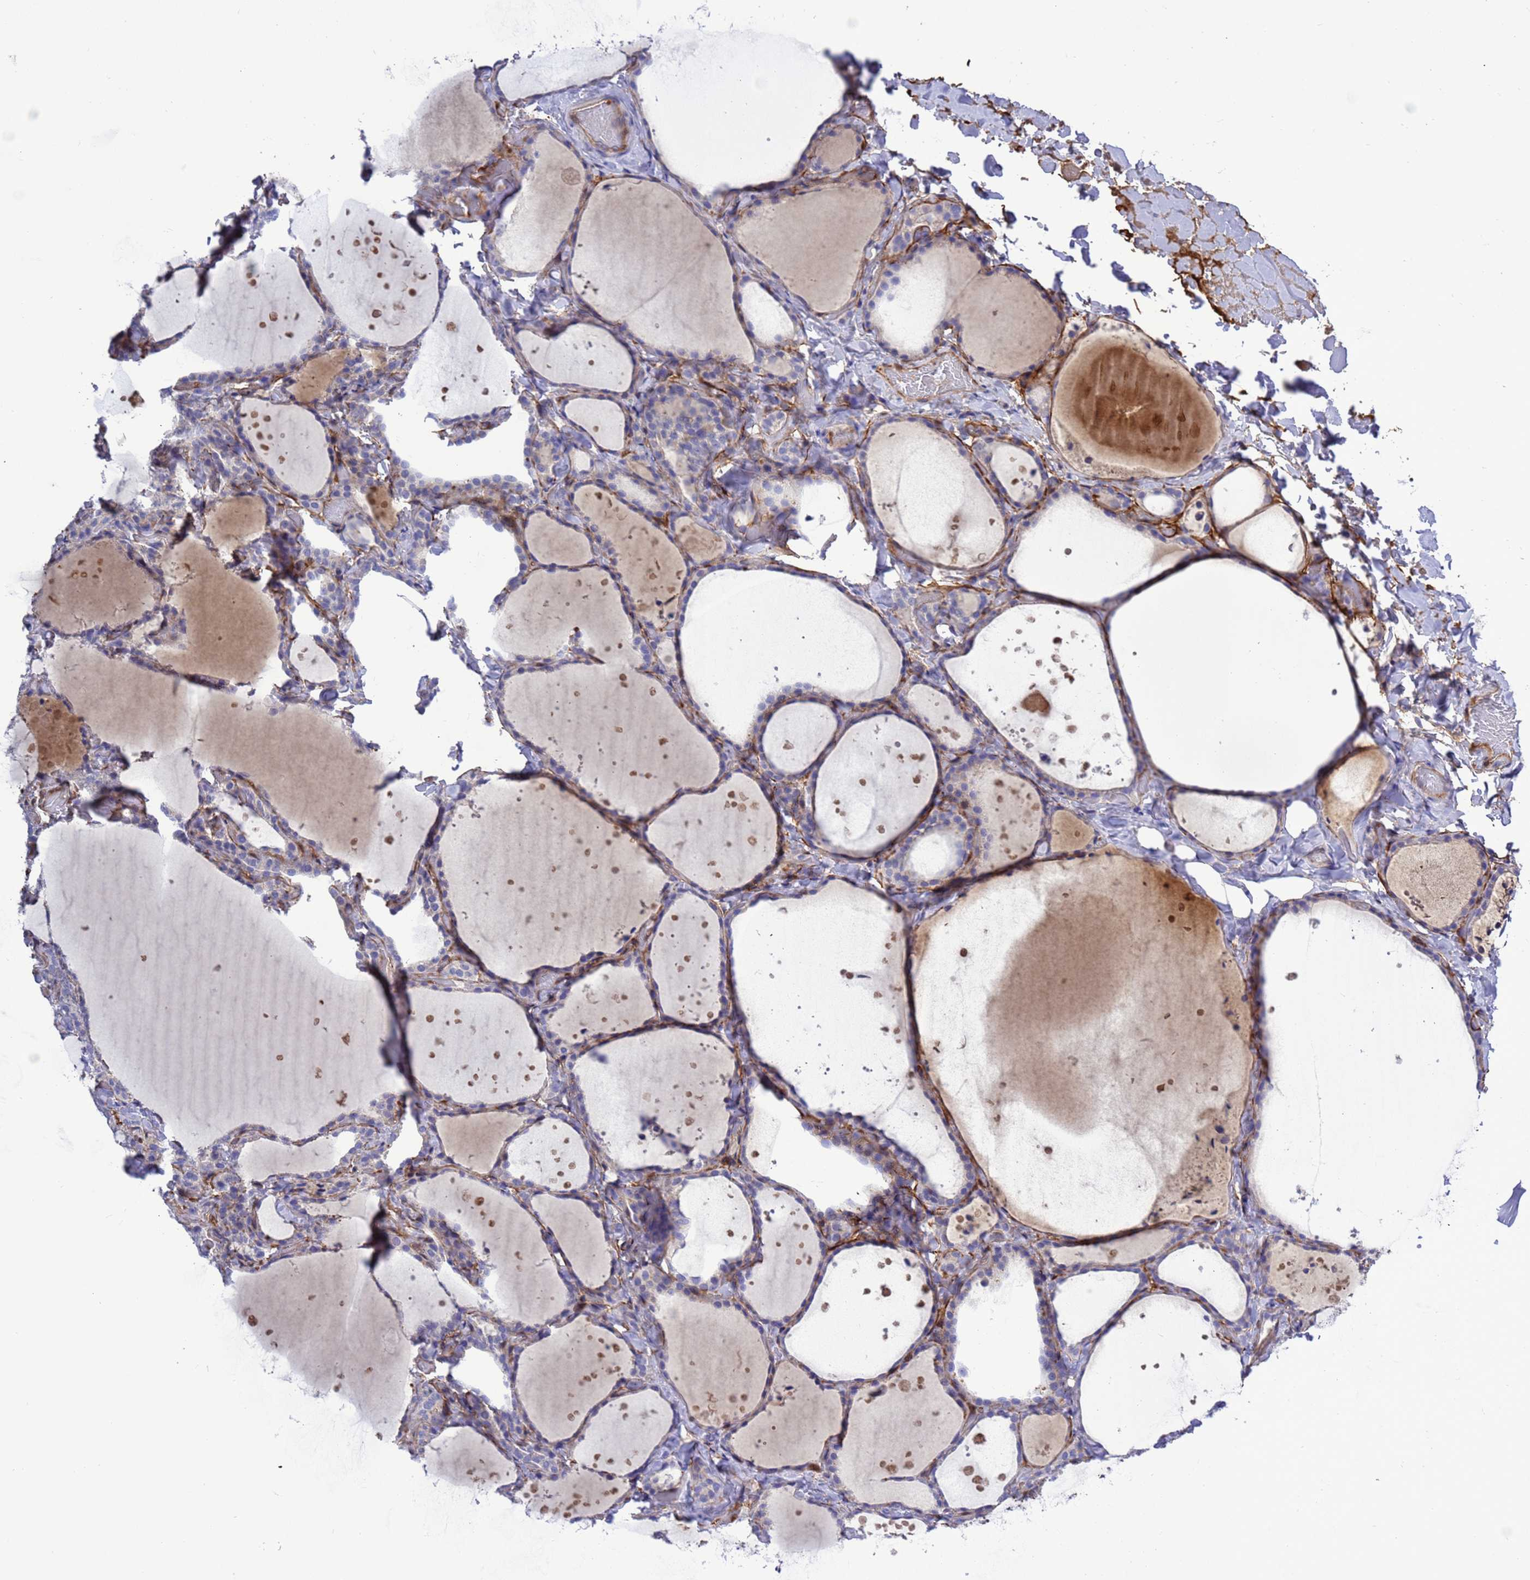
{"staining": {"intensity": "negative", "quantity": "none", "location": "none"}, "tissue": "thyroid gland", "cell_type": "Glandular cells", "image_type": "normal", "snomed": [{"axis": "morphology", "description": "Normal tissue, NOS"}, {"axis": "topography", "description": "Thyroid gland"}], "caption": "Glandular cells show no significant protein staining in unremarkable thyroid gland. (Brightfield microscopy of DAB (3,3'-diaminobenzidine) IHC at high magnification).", "gene": "FOXRED1", "patient": {"sex": "female", "age": 44}}